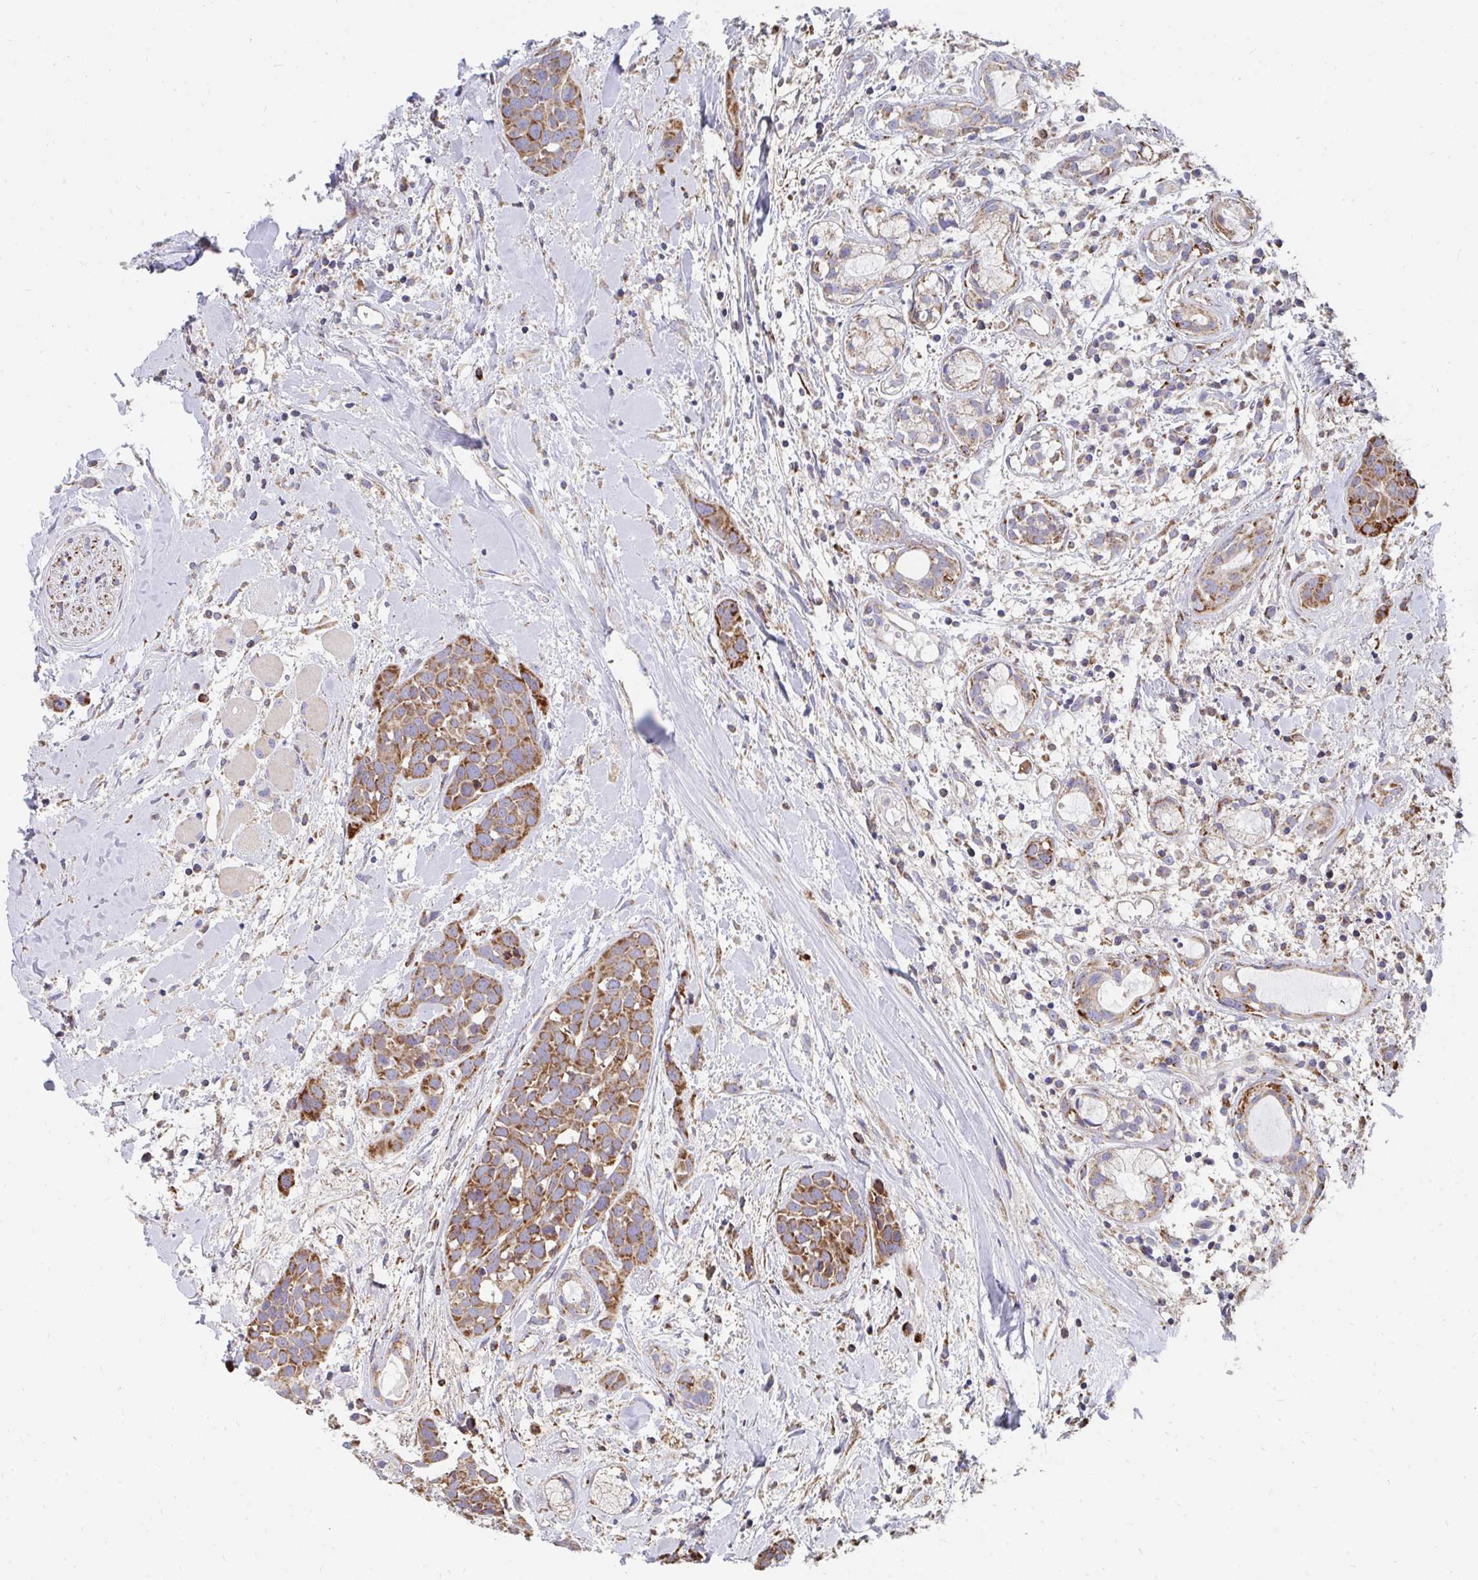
{"staining": {"intensity": "strong", "quantity": ">75%", "location": "cytoplasmic/membranous"}, "tissue": "head and neck cancer", "cell_type": "Tumor cells", "image_type": "cancer", "snomed": [{"axis": "morphology", "description": "Squamous cell carcinoma, NOS"}, {"axis": "topography", "description": "Head-Neck"}], "caption": "Immunohistochemistry (DAB (3,3'-diaminobenzidine)) staining of head and neck squamous cell carcinoma demonstrates strong cytoplasmic/membranous protein positivity in about >75% of tumor cells.", "gene": "PC", "patient": {"sex": "female", "age": 50}}